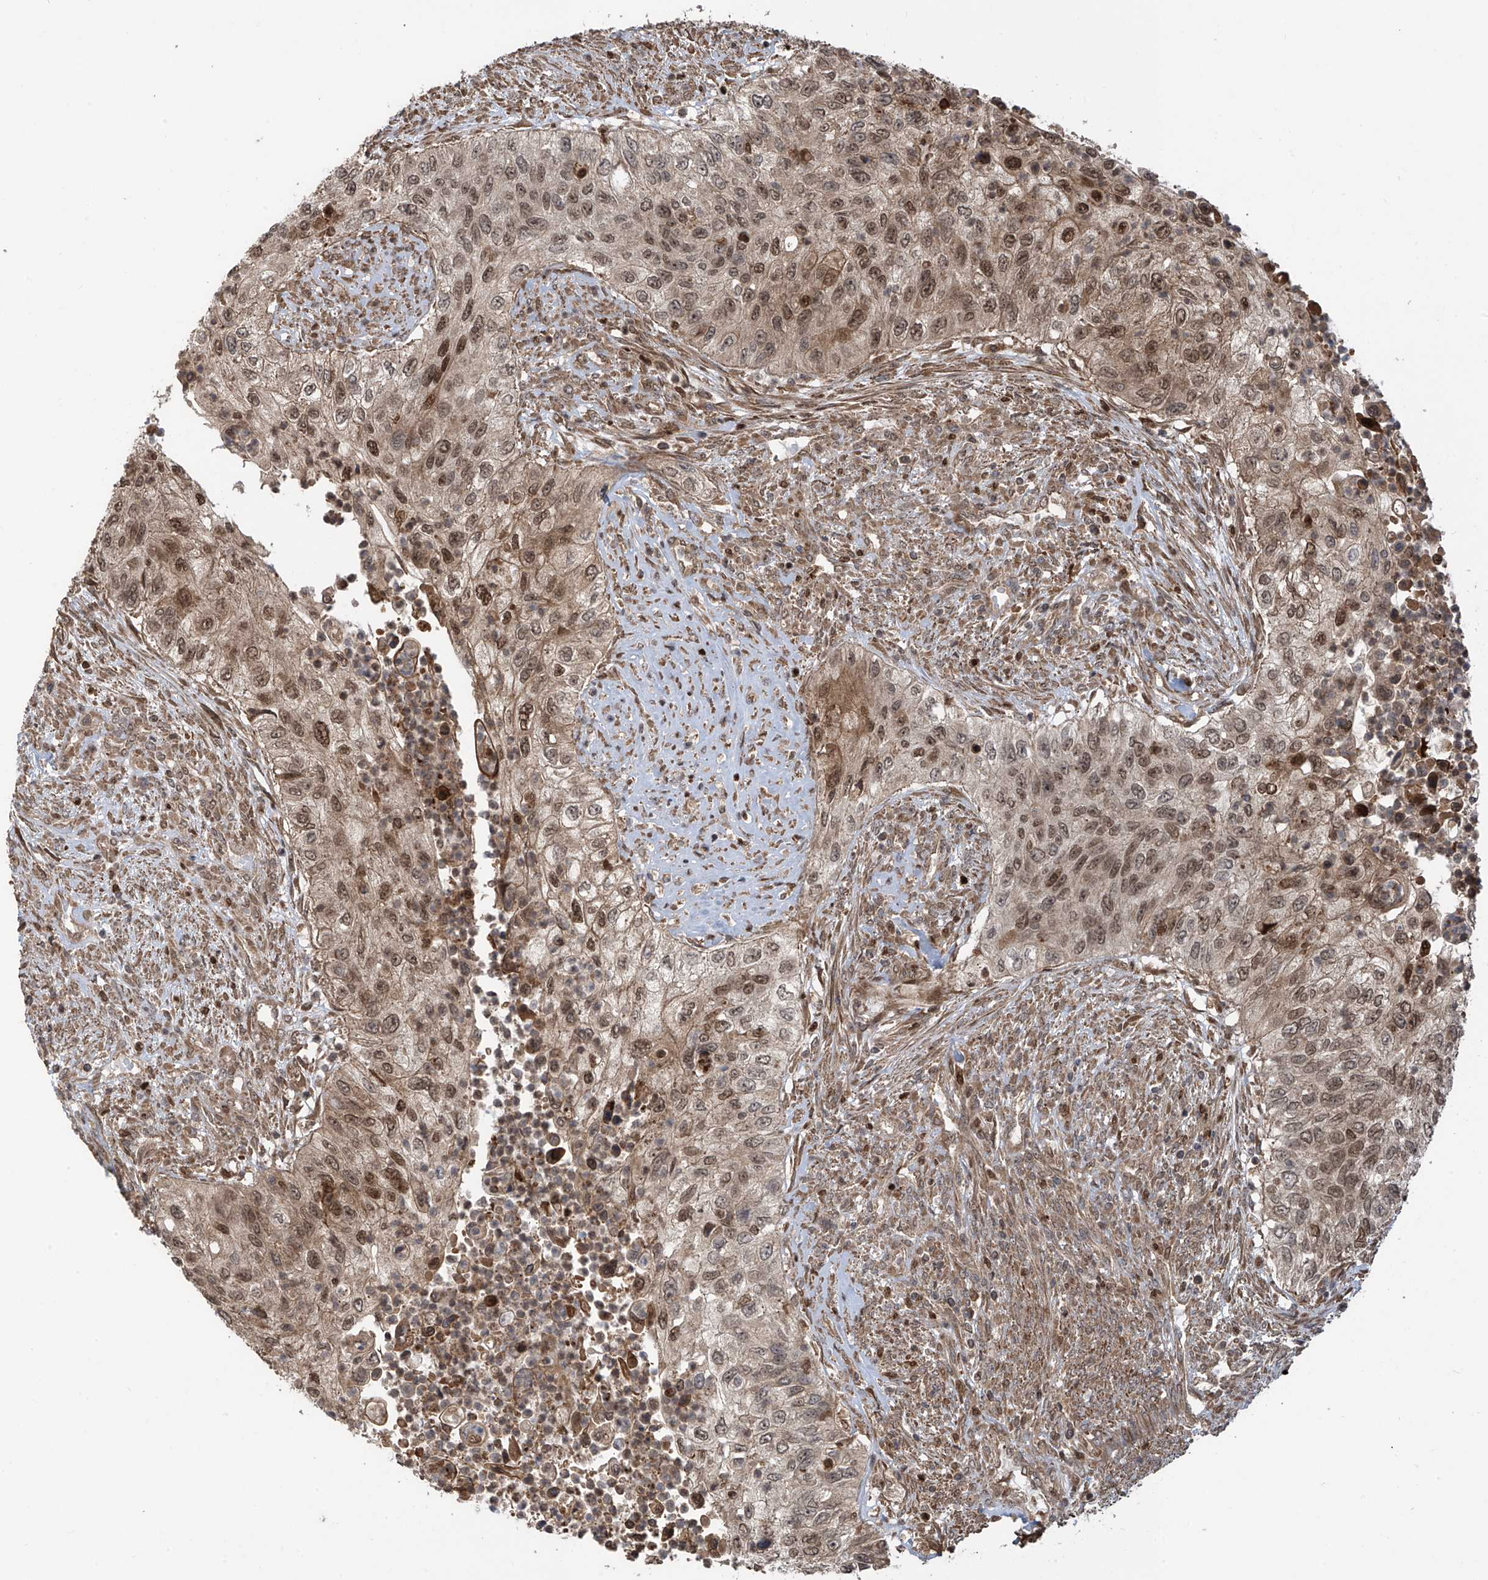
{"staining": {"intensity": "moderate", "quantity": ">75%", "location": "cytoplasmic/membranous,nuclear"}, "tissue": "urothelial cancer", "cell_type": "Tumor cells", "image_type": "cancer", "snomed": [{"axis": "morphology", "description": "Urothelial carcinoma, High grade"}, {"axis": "topography", "description": "Urinary bladder"}], "caption": "The immunohistochemical stain labels moderate cytoplasmic/membranous and nuclear expression in tumor cells of urothelial cancer tissue.", "gene": "ATAD2B", "patient": {"sex": "female", "age": 60}}